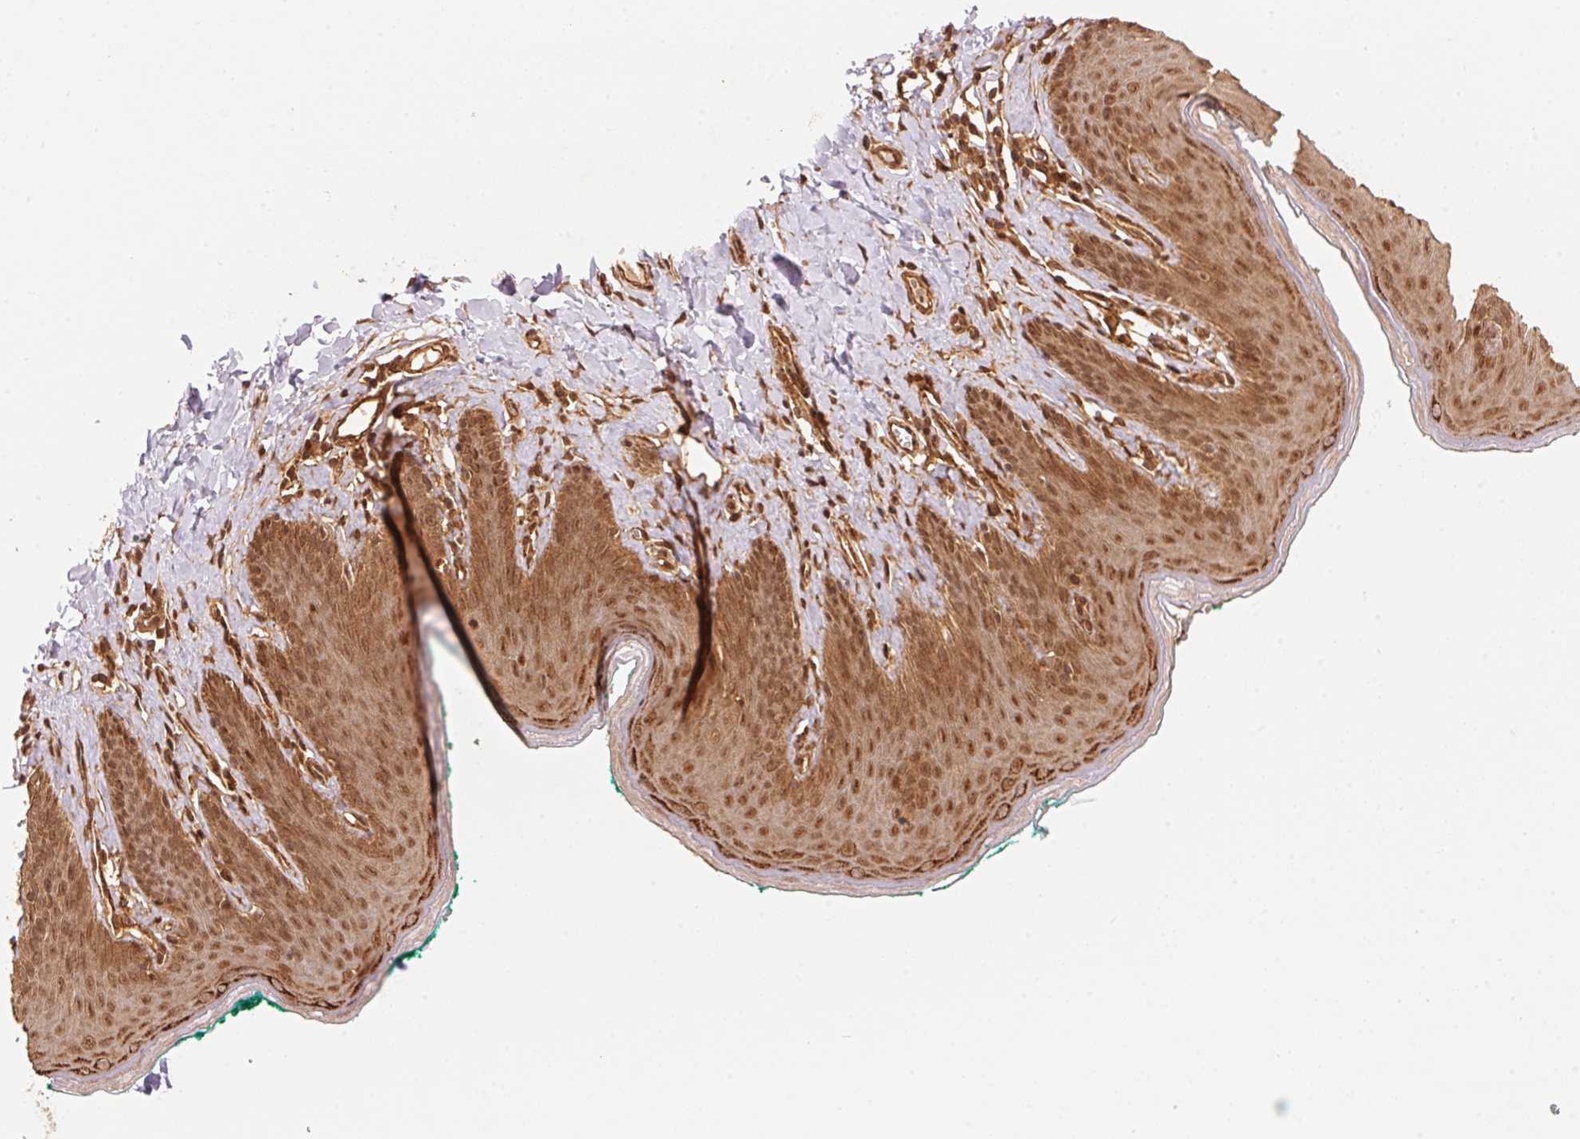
{"staining": {"intensity": "moderate", "quantity": ">75%", "location": "cytoplasmic/membranous,nuclear"}, "tissue": "skin", "cell_type": "Epidermal cells", "image_type": "normal", "snomed": [{"axis": "morphology", "description": "Normal tissue, NOS"}, {"axis": "topography", "description": "Vulva"}, {"axis": "topography", "description": "Peripheral nerve tissue"}], "caption": "The photomicrograph shows staining of benign skin, revealing moderate cytoplasmic/membranous,nuclear protein positivity (brown color) within epidermal cells. (DAB (3,3'-diaminobenzidine) = brown stain, brightfield microscopy at high magnification).", "gene": "TNIP2", "patient": {"sex": "female", "age": 66}}